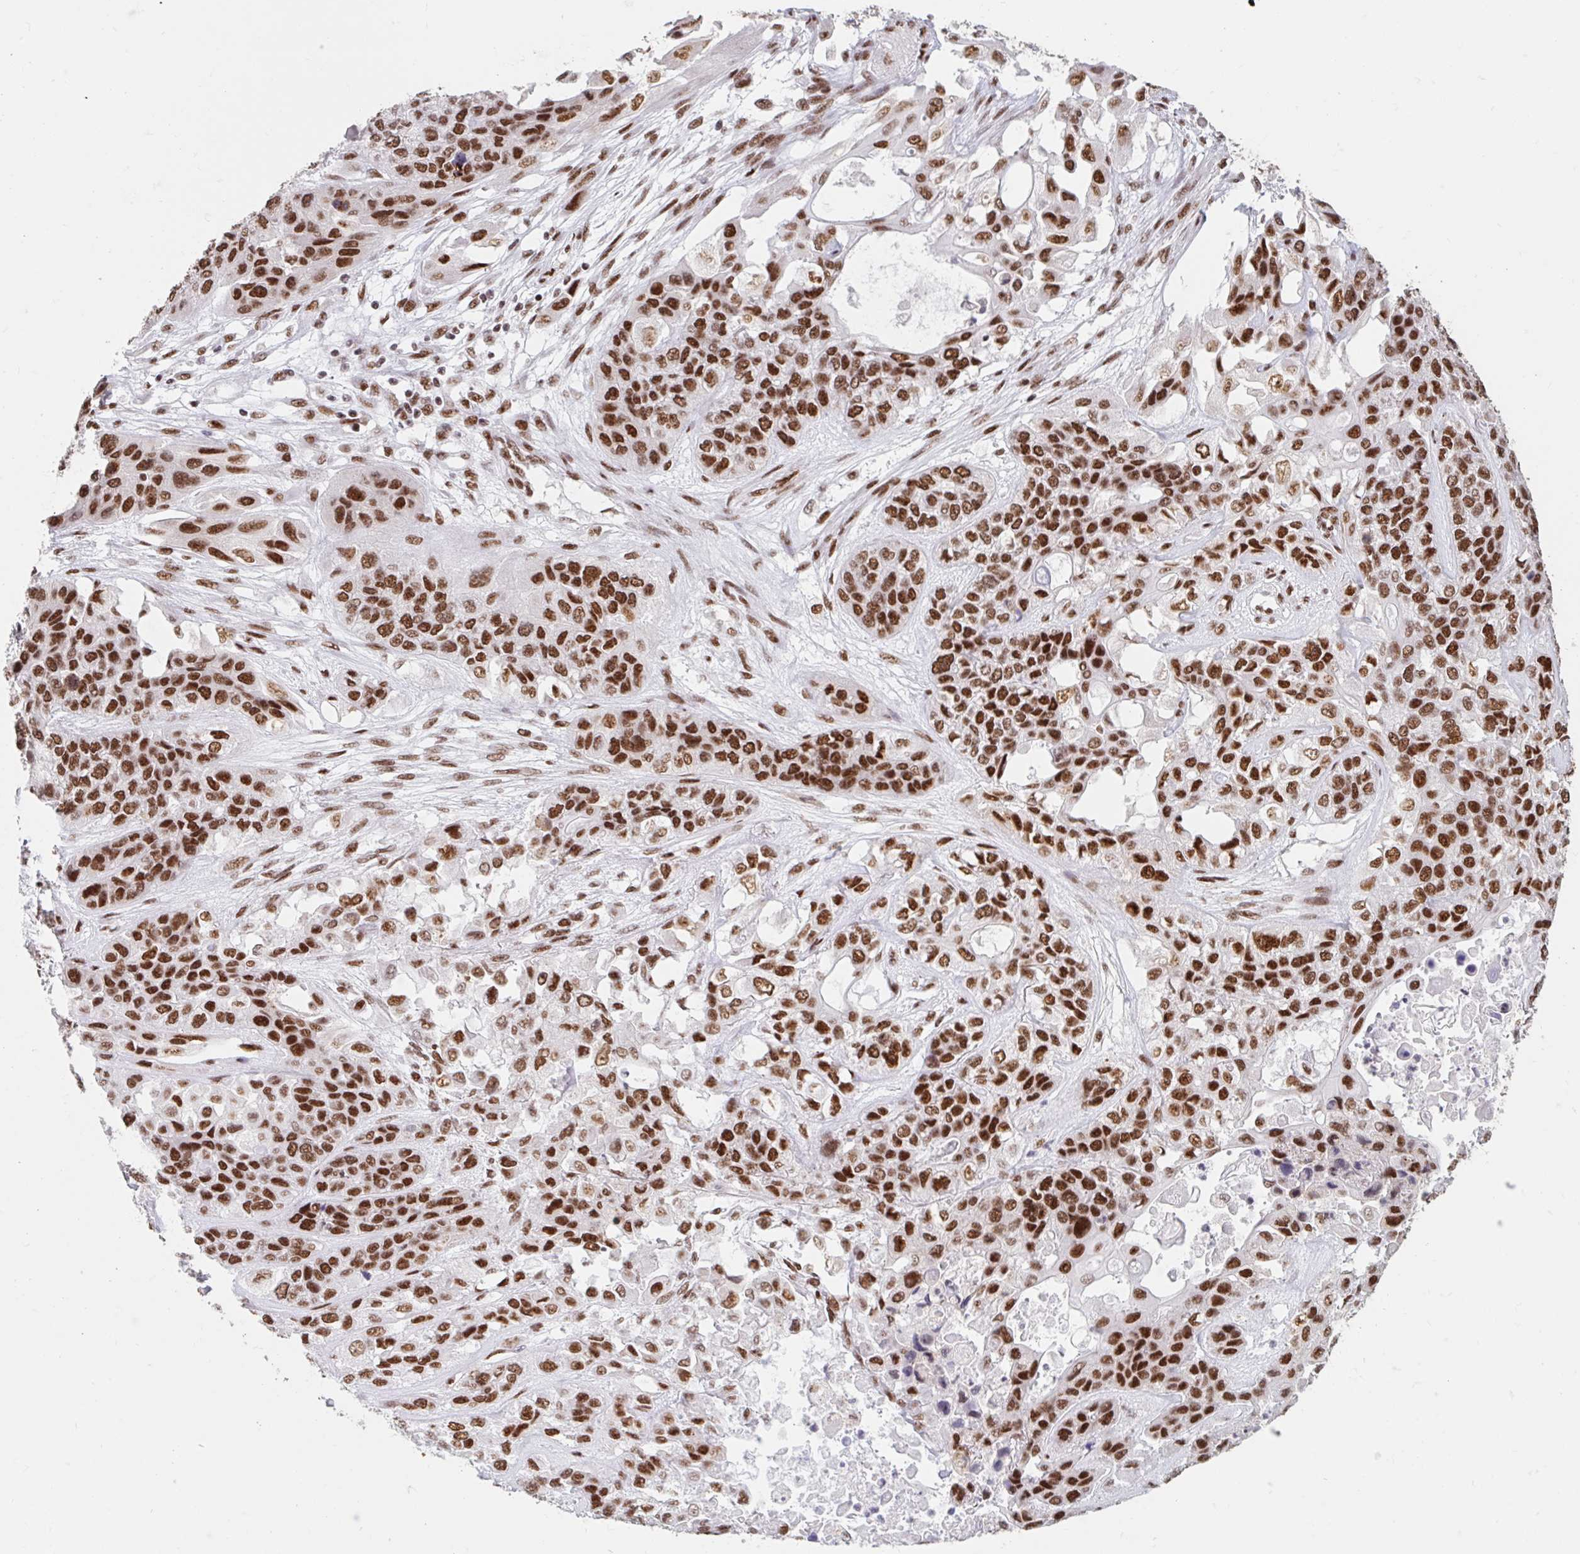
{"staining": {"intensity": "strong", "quantity": ">75%", "location": "nuclear"}, "tissue": "lung cancer", "cell_type": "Tumor cells", "image_type": "cancer", "snomed": [{"axis": "morphology", "description": "Squamous cell carcinoma, NOS"}, {"axis": "topography", "description": "Lung"}], "caption": "The histopathology image reveals immunohistochemical staining of squamous cell carcinoma (lung). There is strong nuclear expression is seen in approximately >75% of tumor cells. Using DAB (brown) and hematoxylin (blue) stains, captured at high magnification using brightfield microscopy.", "gene": "SRSF10", "patient": {"sex": "female", "age": 70}}